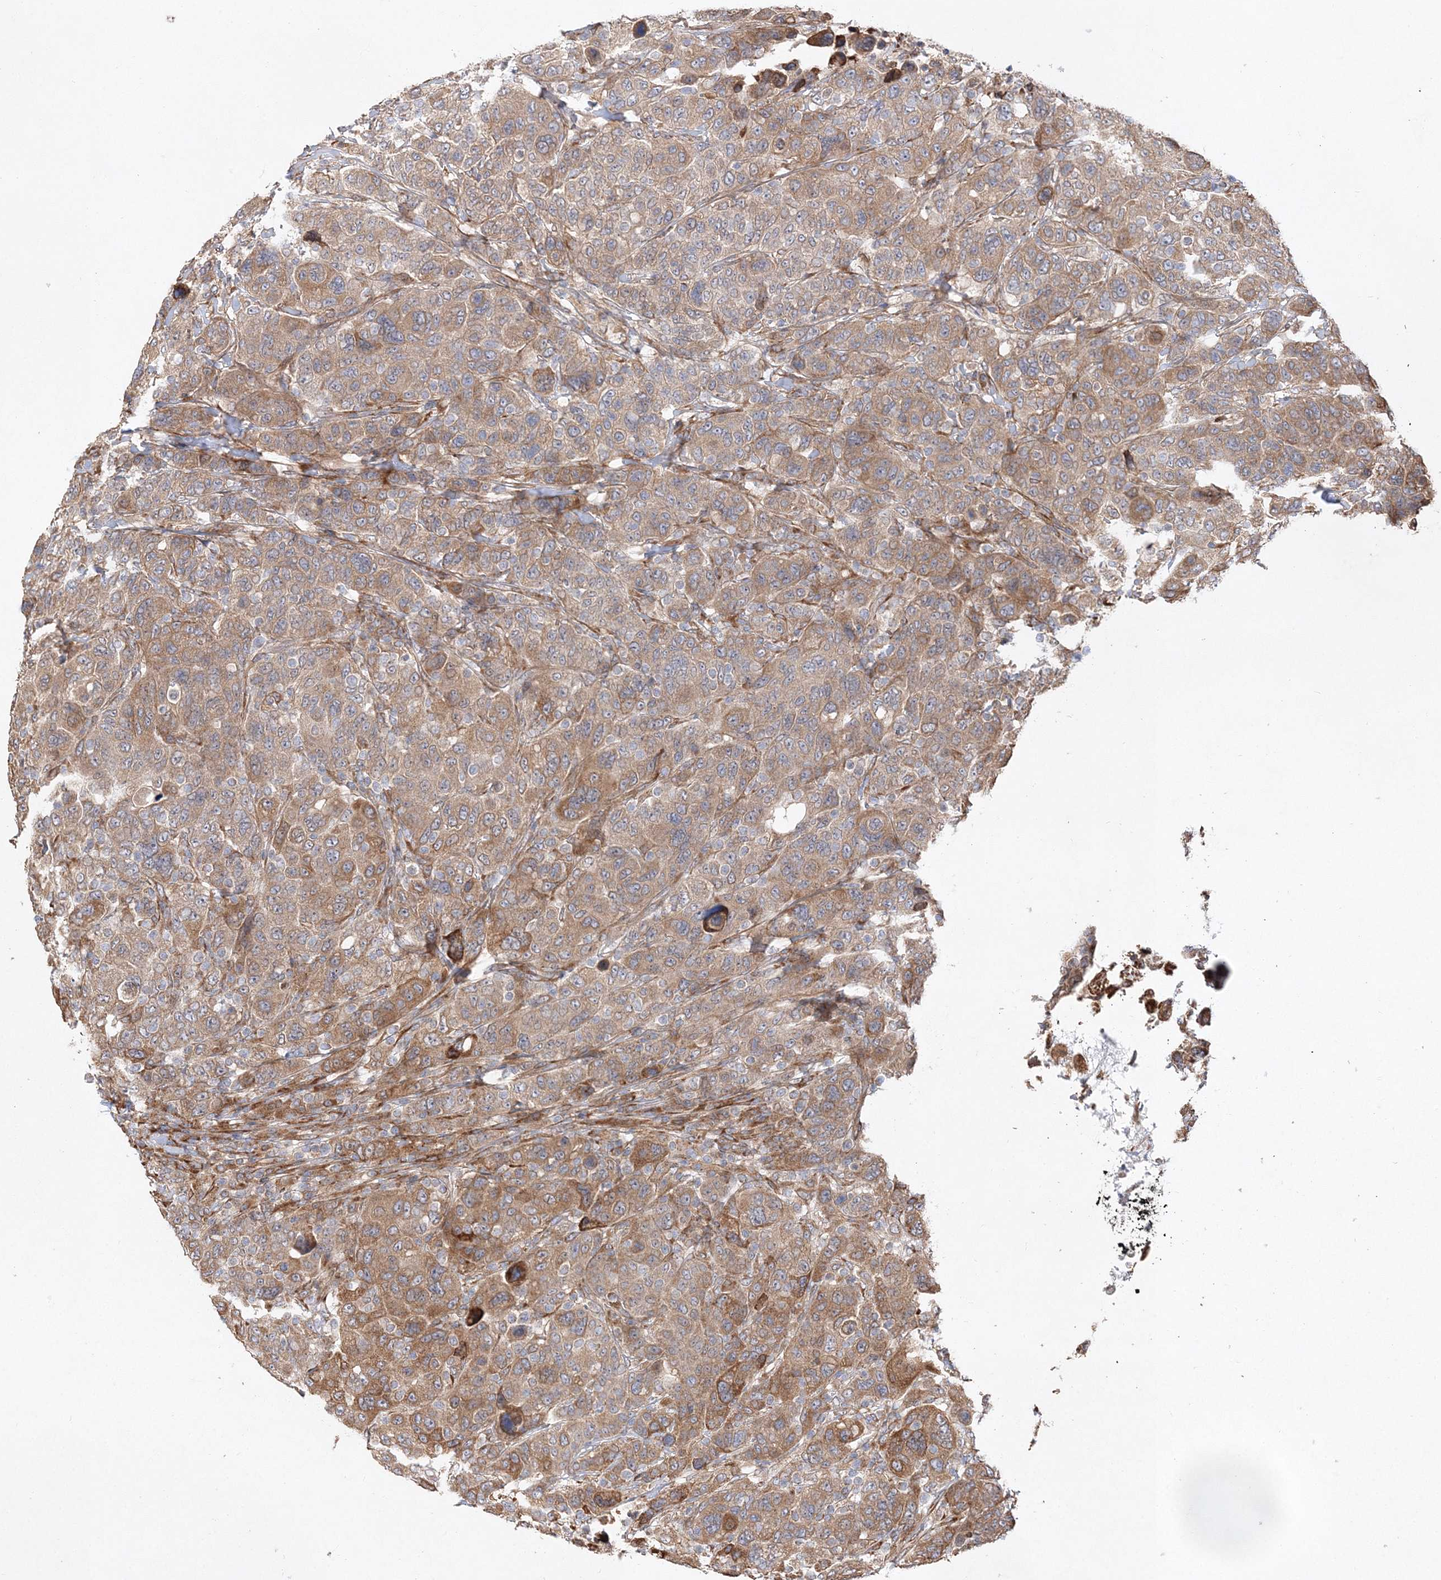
{"staining": {"intensity": "moderate", "quantity": ">75%", "location": "cytoplasmic/membranous"}, "tissue": "breast cancer", "cell_type": "Tumor cells", "image_type": "cancer", "snomed": [{"axis": "morphology", "description": "Duct carcinoma"}, {"axis": "topography", "description": "Breast"}], "caption": "Tumor cells reveal medium levels of moderate cytoplasmic/membranous positivity in approximately >75% of cells in infiltrating ductal carcinoma (breast). Ihc stains the protein of interest in brown and the nuclei are stained blue.", "gene": "ZFYVE16", "patient": {"sex": "female", "age": 37}}